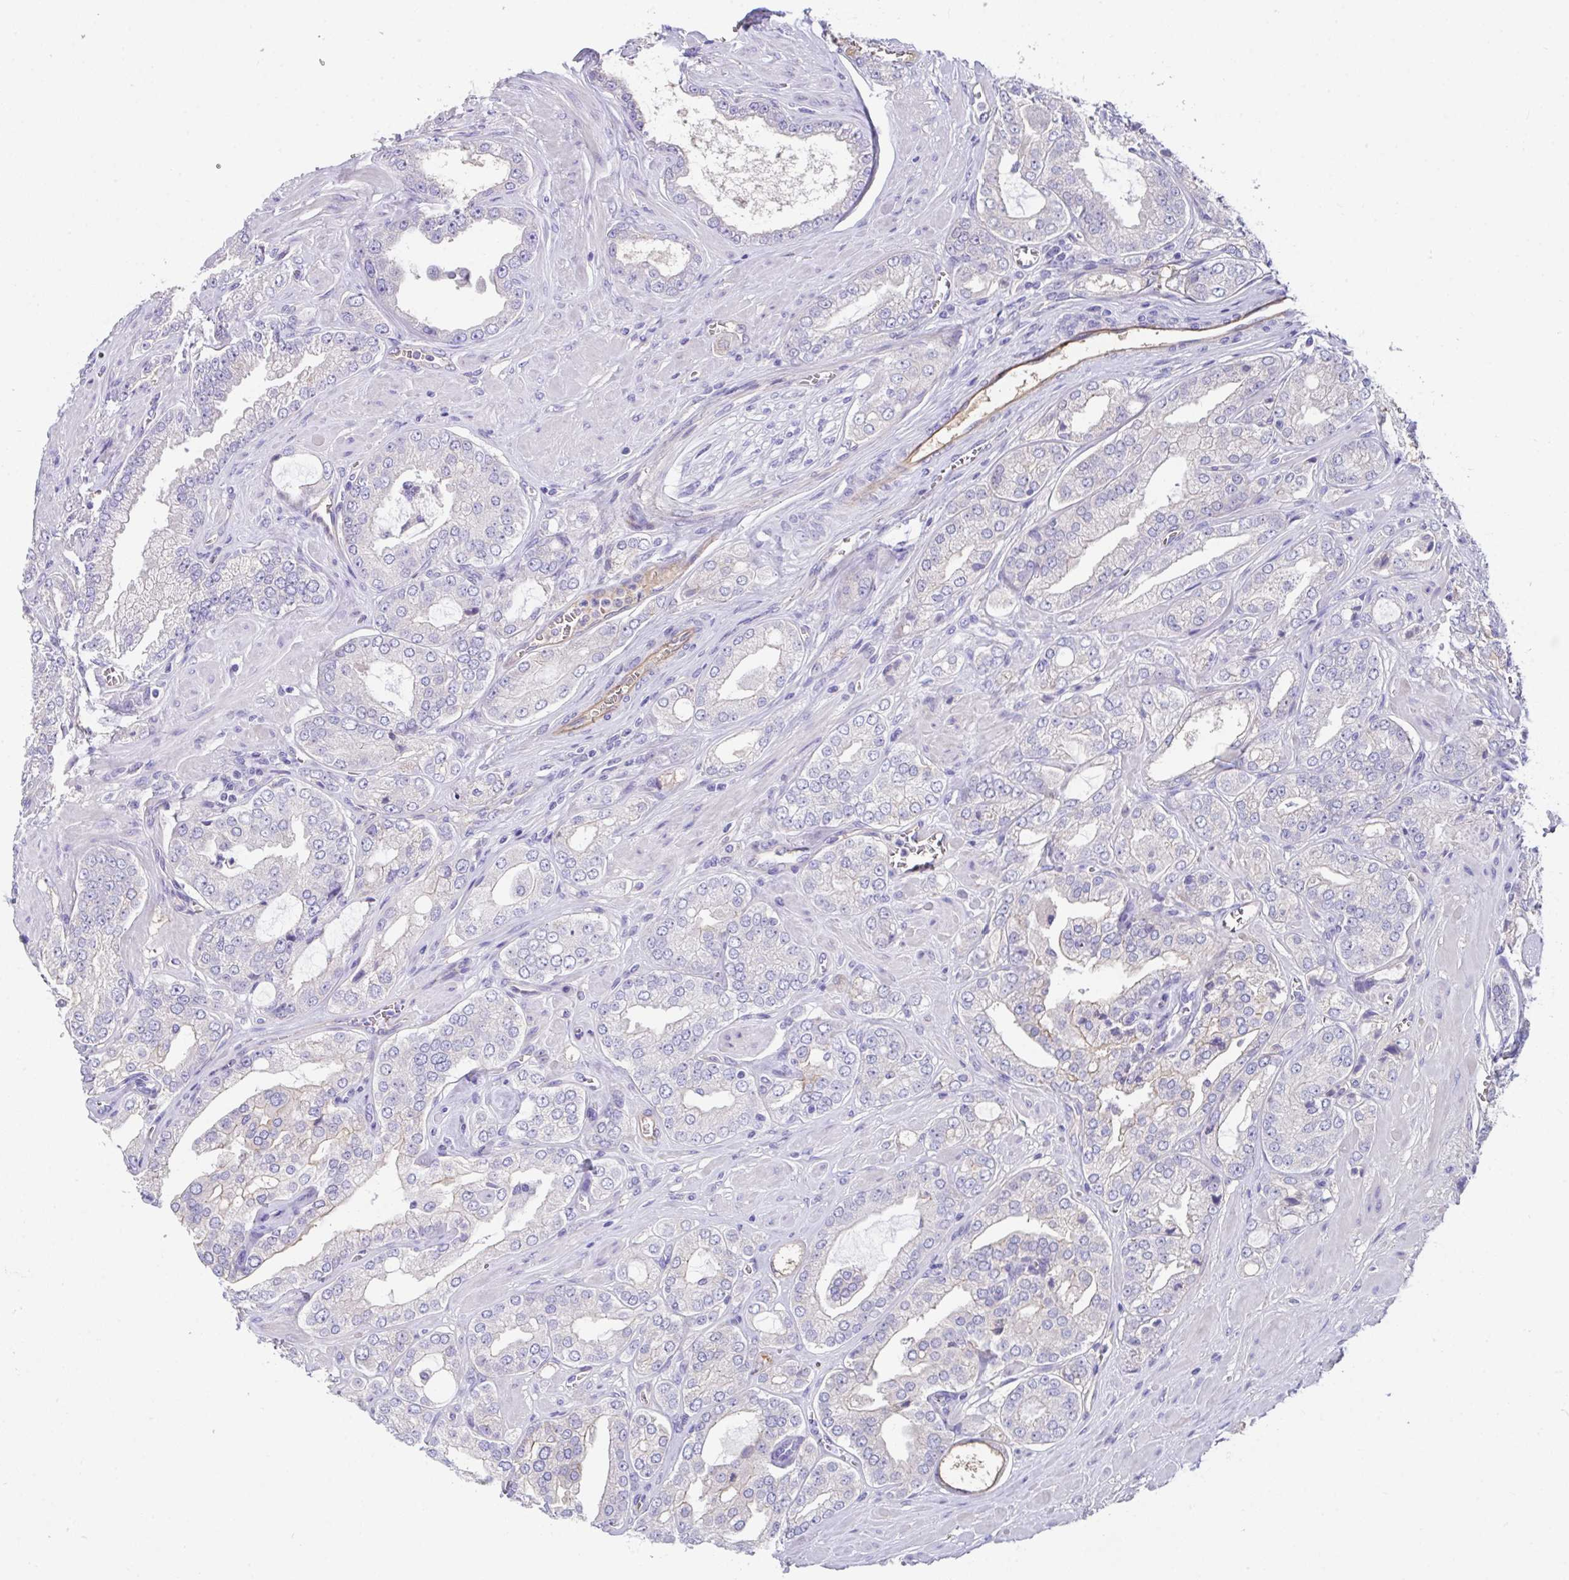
{"staining": {"intensity": "moderate", "quantity": "<25%", "location": "cytoplasmic/membranous"}, "tissue": "prostate cancer", "cell_type": "Tumor cells", "image_type": "cancer", "snomed": [{"axis": "morphology", "description": "Adenocarcinoma, High grade"}, {"axis": "topography", "description": "Prostate"}], "caption": "IHC photomicrograph of prostate cancer stained for a protein (brown), which reveals low levels of moderate cytoplasmic/membranous expression in approximately <25% of tumor cells.", "gene": "ZNF813", "patient": {"sex": "male", "age": 66}}